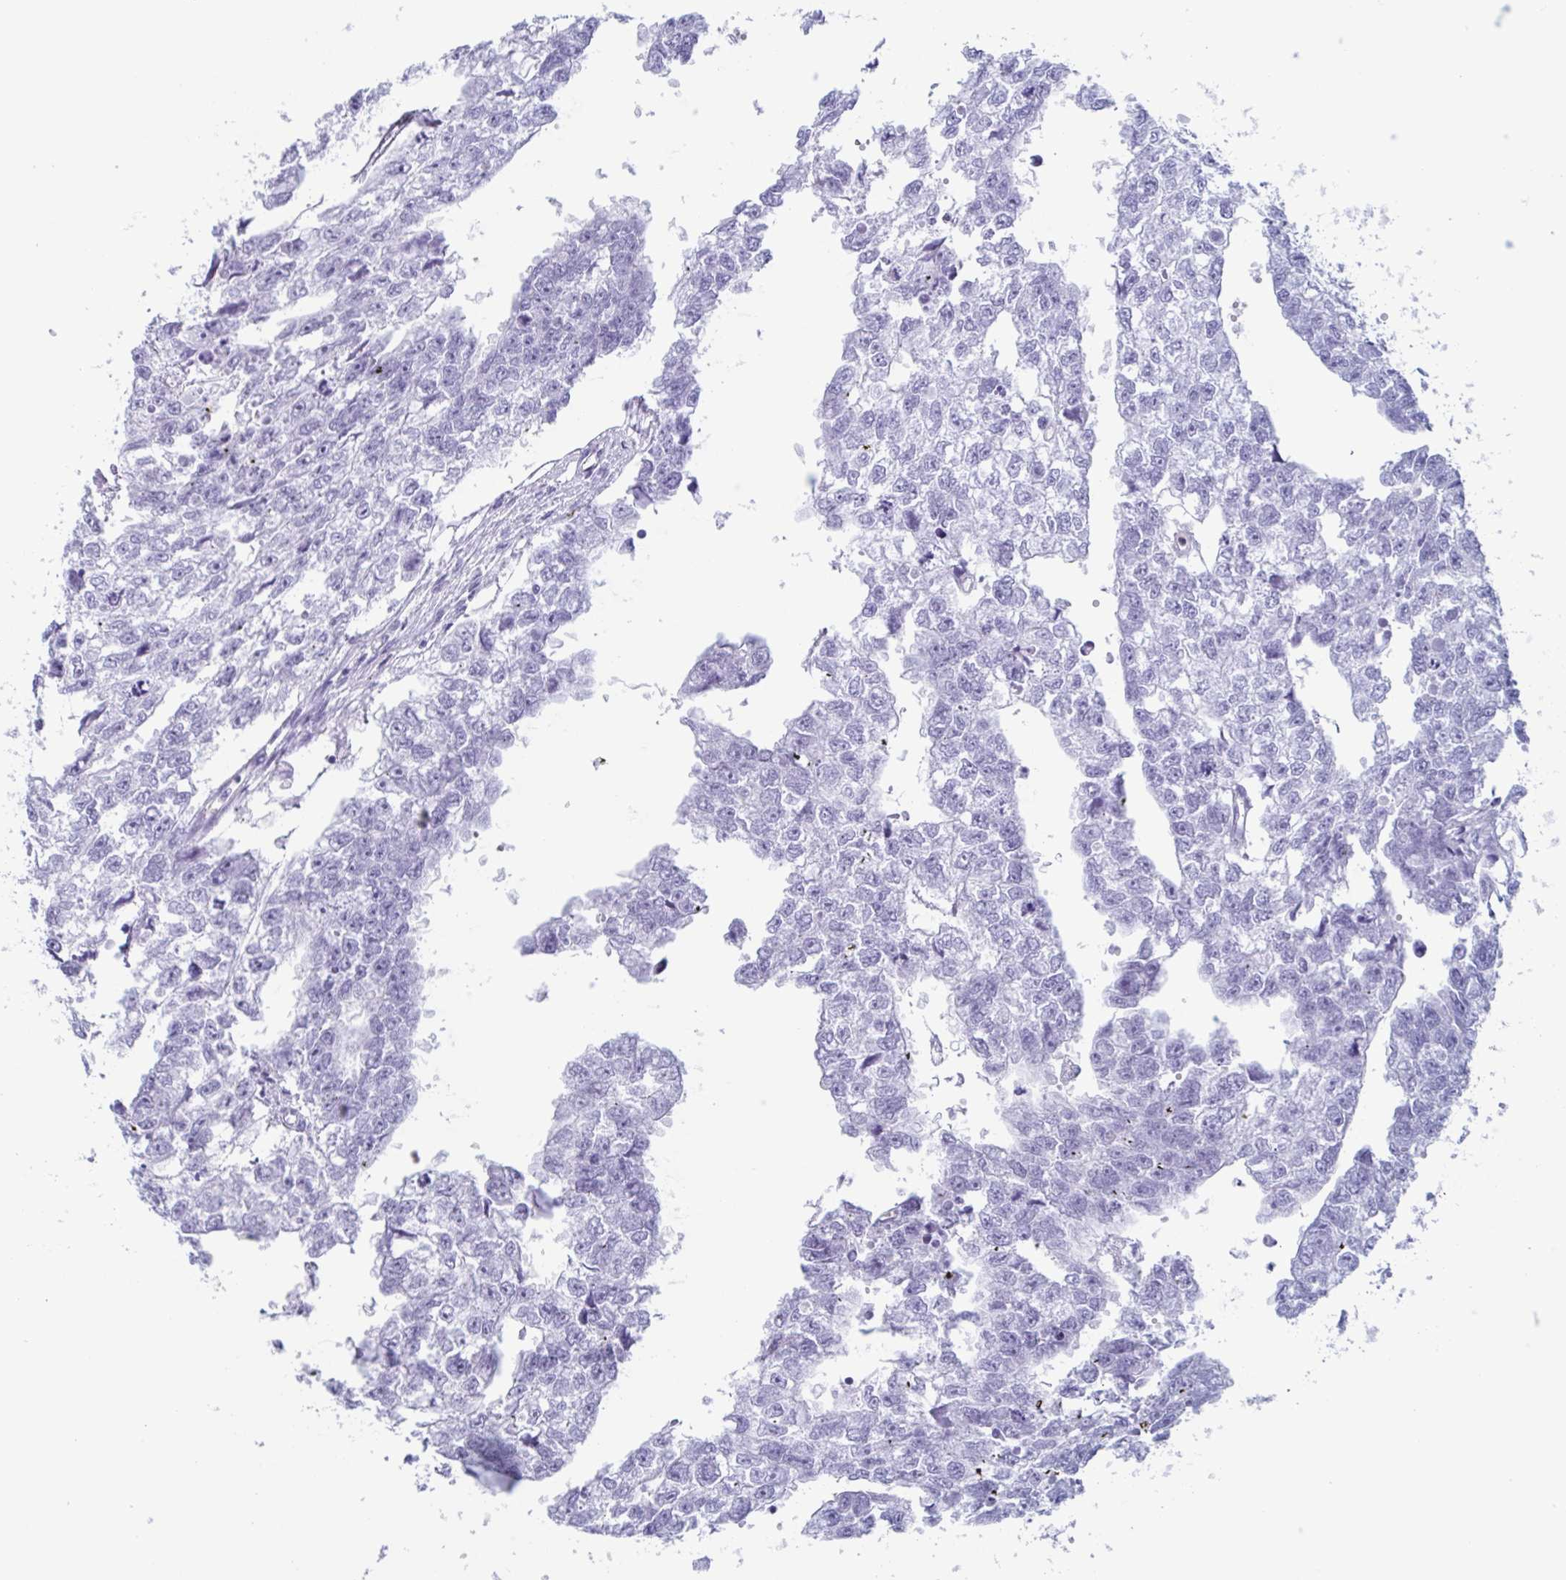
{"staining": {"intensity": "negative", "quantity": "none", "location": "none"}, "tissue": "testis cancer", "cell_type": "Tumor cells", "image_type": "cancer", "snomed": [{"axis": "morphology", "description": "Carcinoma, Embryonal, NOS"}, {"axis": "morphology", "description": "Teratoma, malignant, NOS"}, {"axis": "topography", "description": "Testis"}], "caption": "This is a histopathology image of IHC staining of testis cancer (embryonal carcinoma), which shows no staining in tumor cells. The staining is performed using DAB (3,3'-diaminobenzidine) brown chromogen with nuclei counter-stained in using hematoxylin.", "gene": "BPI", "patient": {"sex": "male", "age": 44}}